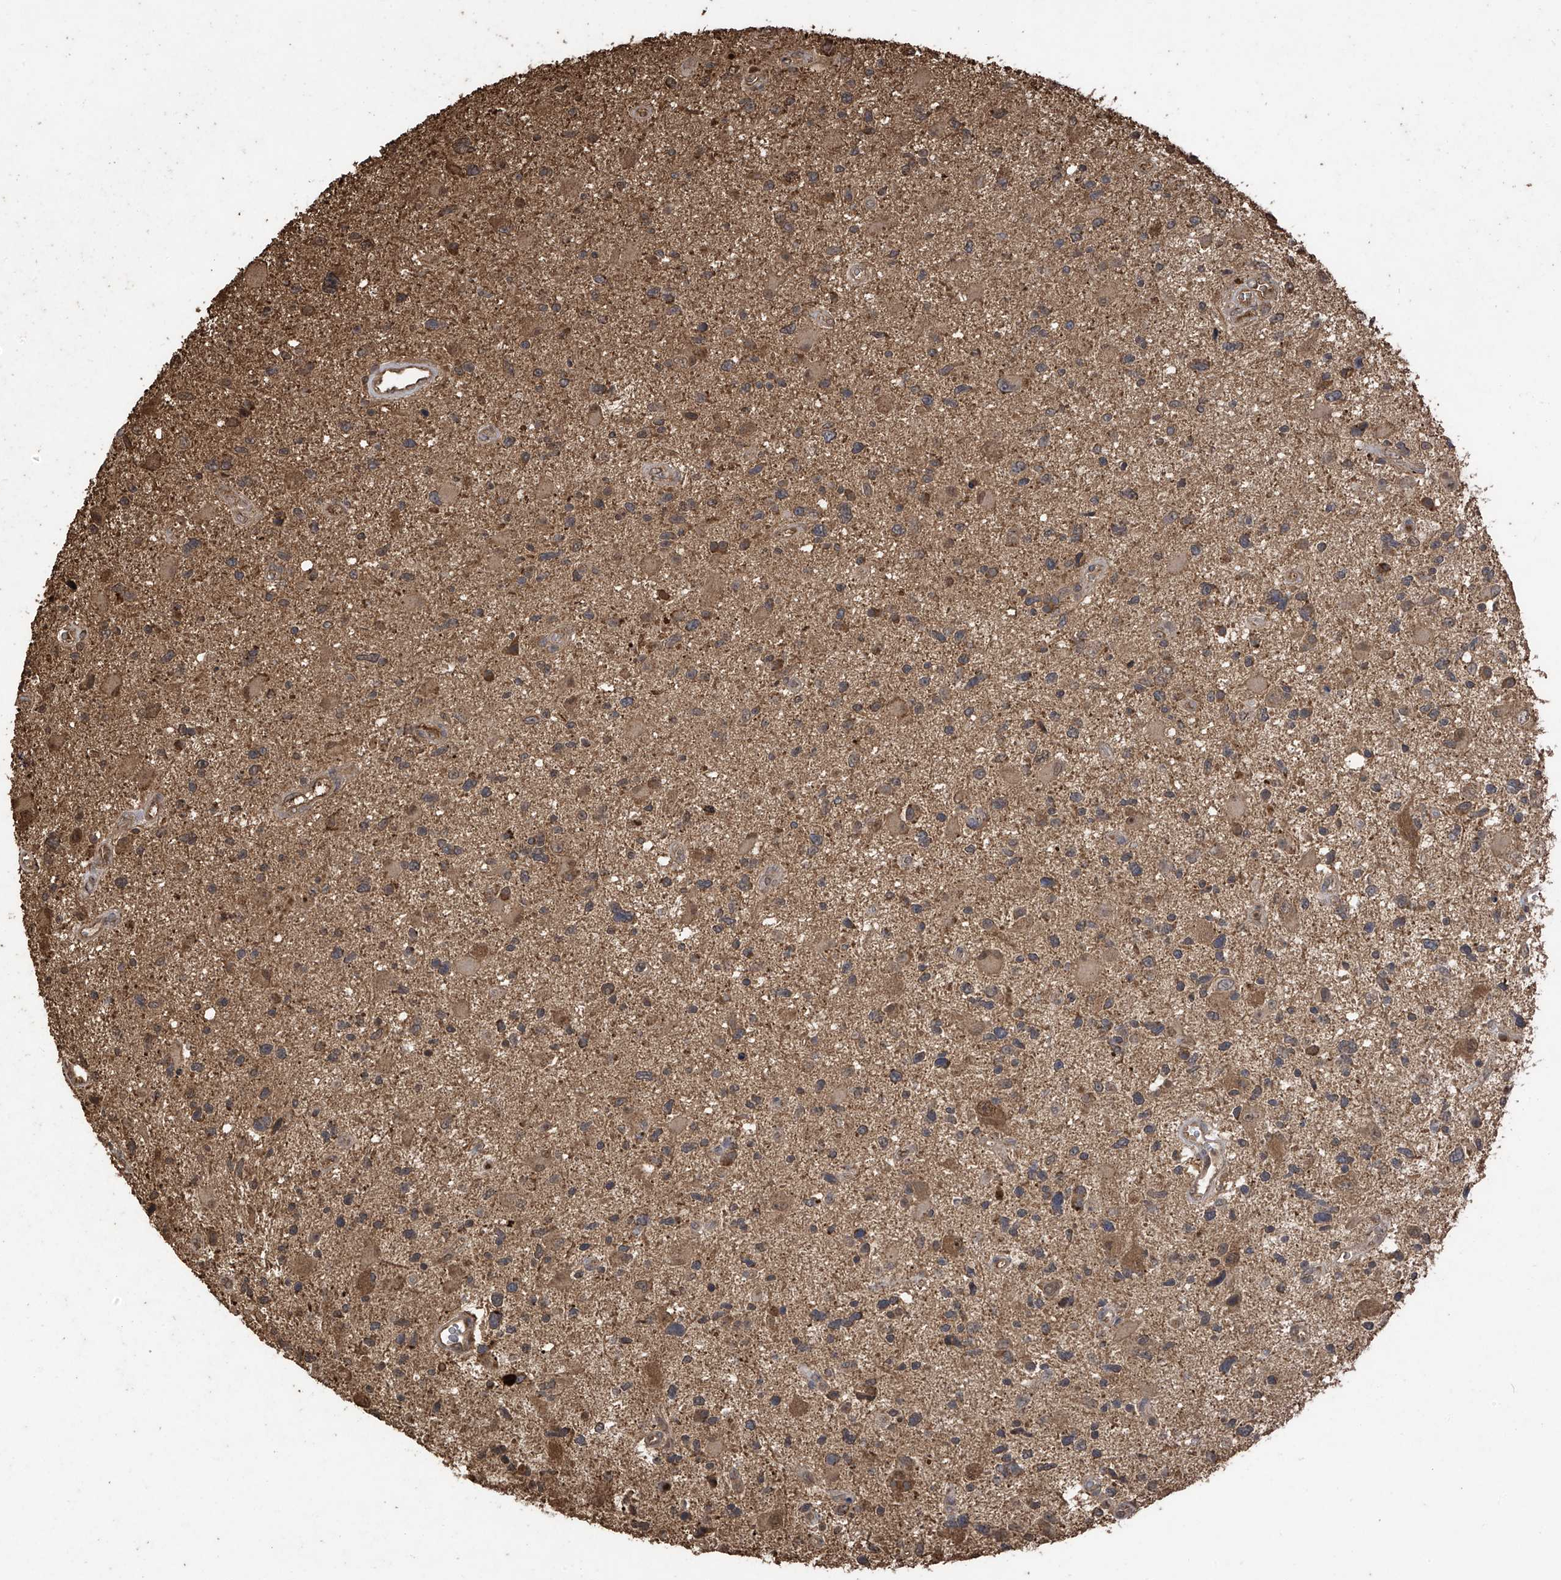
{"staining": {"intensity": "moderate", "quantity": "<25%", "location": "cytoplasmic/membranous,nuclear"}, "tissue": "glioma", "cell_type": "Tumor cells", "image_type": "cancer", "snomed": [{"axis": "morphology", "description": "Glioma, malignant, High grade"}, {"axis": "topography", "description": "Brain"}], "caption": "A histopathology image of malignant glioma (high-grade) stained for a protein demonstrates moderate cytoplasmic/membranous and nuclear brown staining in tumor cells.", "gene": "PNPT1", "patient": {"sex": "male", "age": 33}}